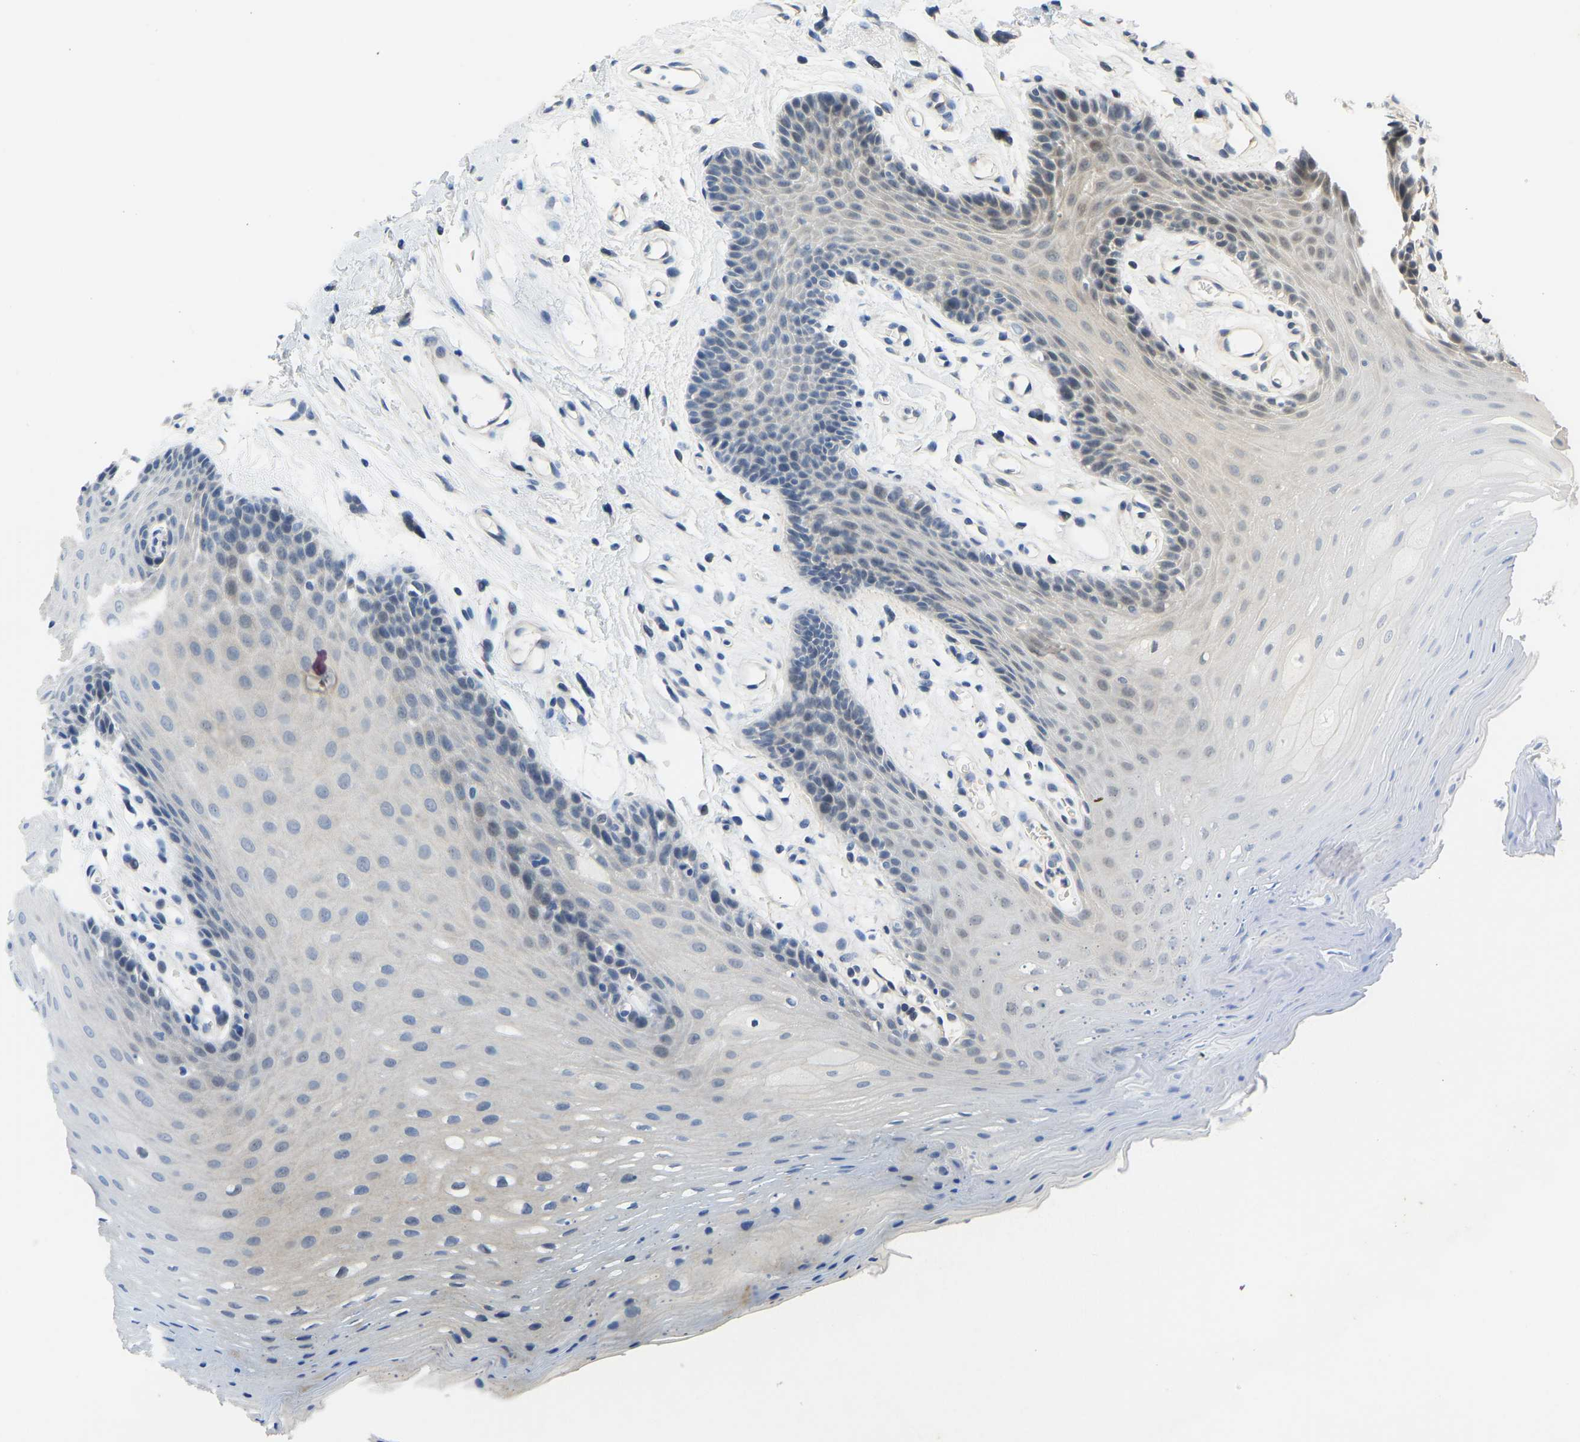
{"staining": {"intensity": "negative", "quantity": "none", "location": "none"}, "tissue": "oral mucosa", "cell_type": "Squamous epithelial cells", "image_type": "normal", "snomed": [{"axis": "morphology", "description": "Normal tissue, NOS"}, {"axis": "morphology", "description": "Squamous cell carcinoma, NOS"}, {"axis": "topography", "description": "Oral tissue"}, {"axis": "topography", "description": "Head-Neck"}], "caption": "Immunohistochemistry (IHC) micrograph of benign oral mucosa: oral mucosa stained with DAB reveals no significant protein expression in squamous epithelial cells.", "gene": "CDK2AP1", "patient": {"sex": "male", "age": 71}}